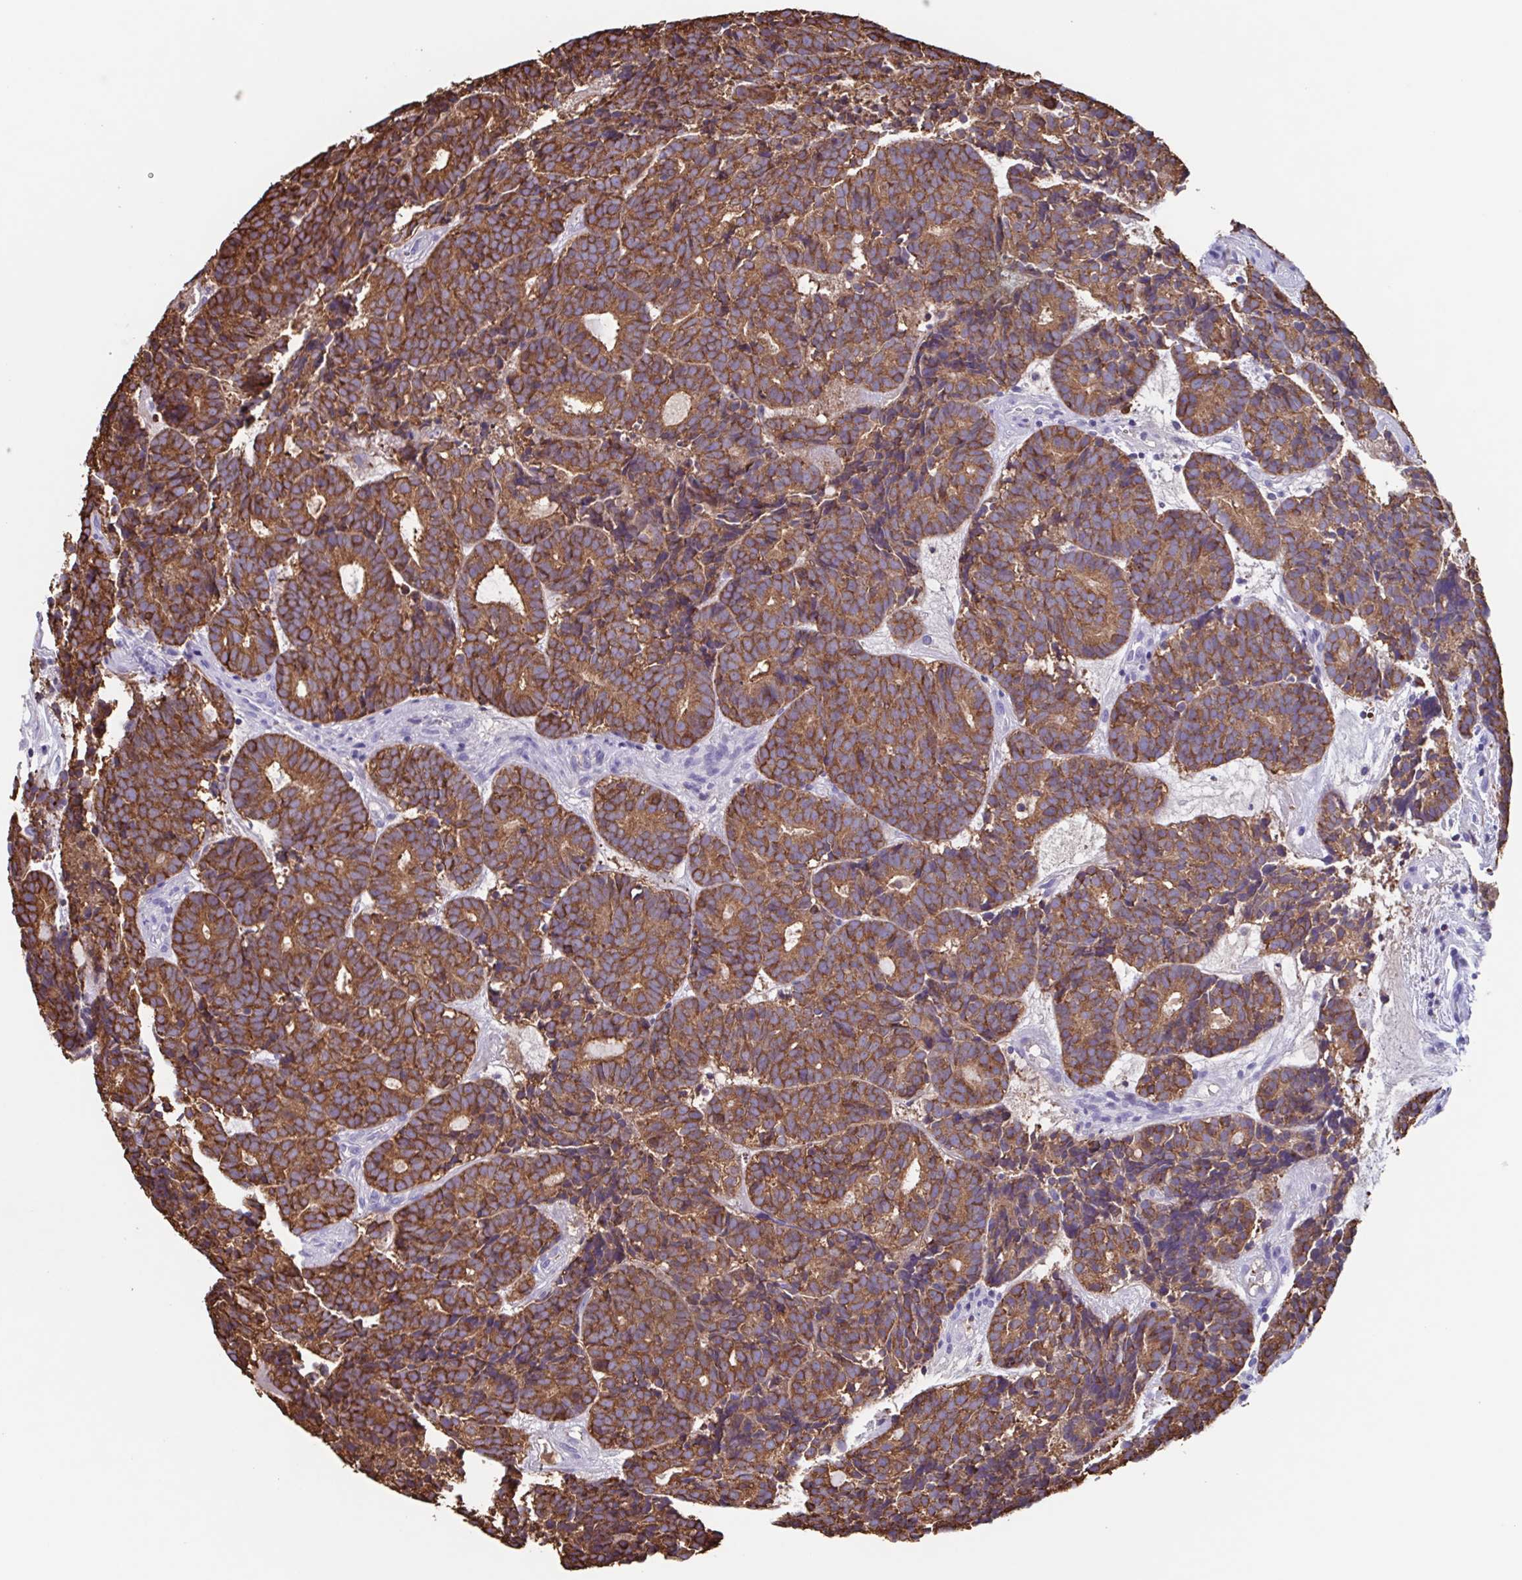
{"staining": {"intensity": "strong", "quantity": ">75%", "location": "cytoplasmic/membranous"}, "tissue": "head and neck cancer", "cell_type": "Tumor cells", "image_type": "cancer", "snomed": [{"axis": "morphology", "description": "Adenocarcinoma, NOS"}, {"axis": "topography", "description": "Head-Neck"}], "caption": "There is high levels of strong cytoplasmic/membranous positivity in tumor cells of head and neck adenocarcinoma, as demonstrated by immunohistochemical staining (brown color).", "gene": "TPD52", "patient": {"sex": "female", "age": 81}}